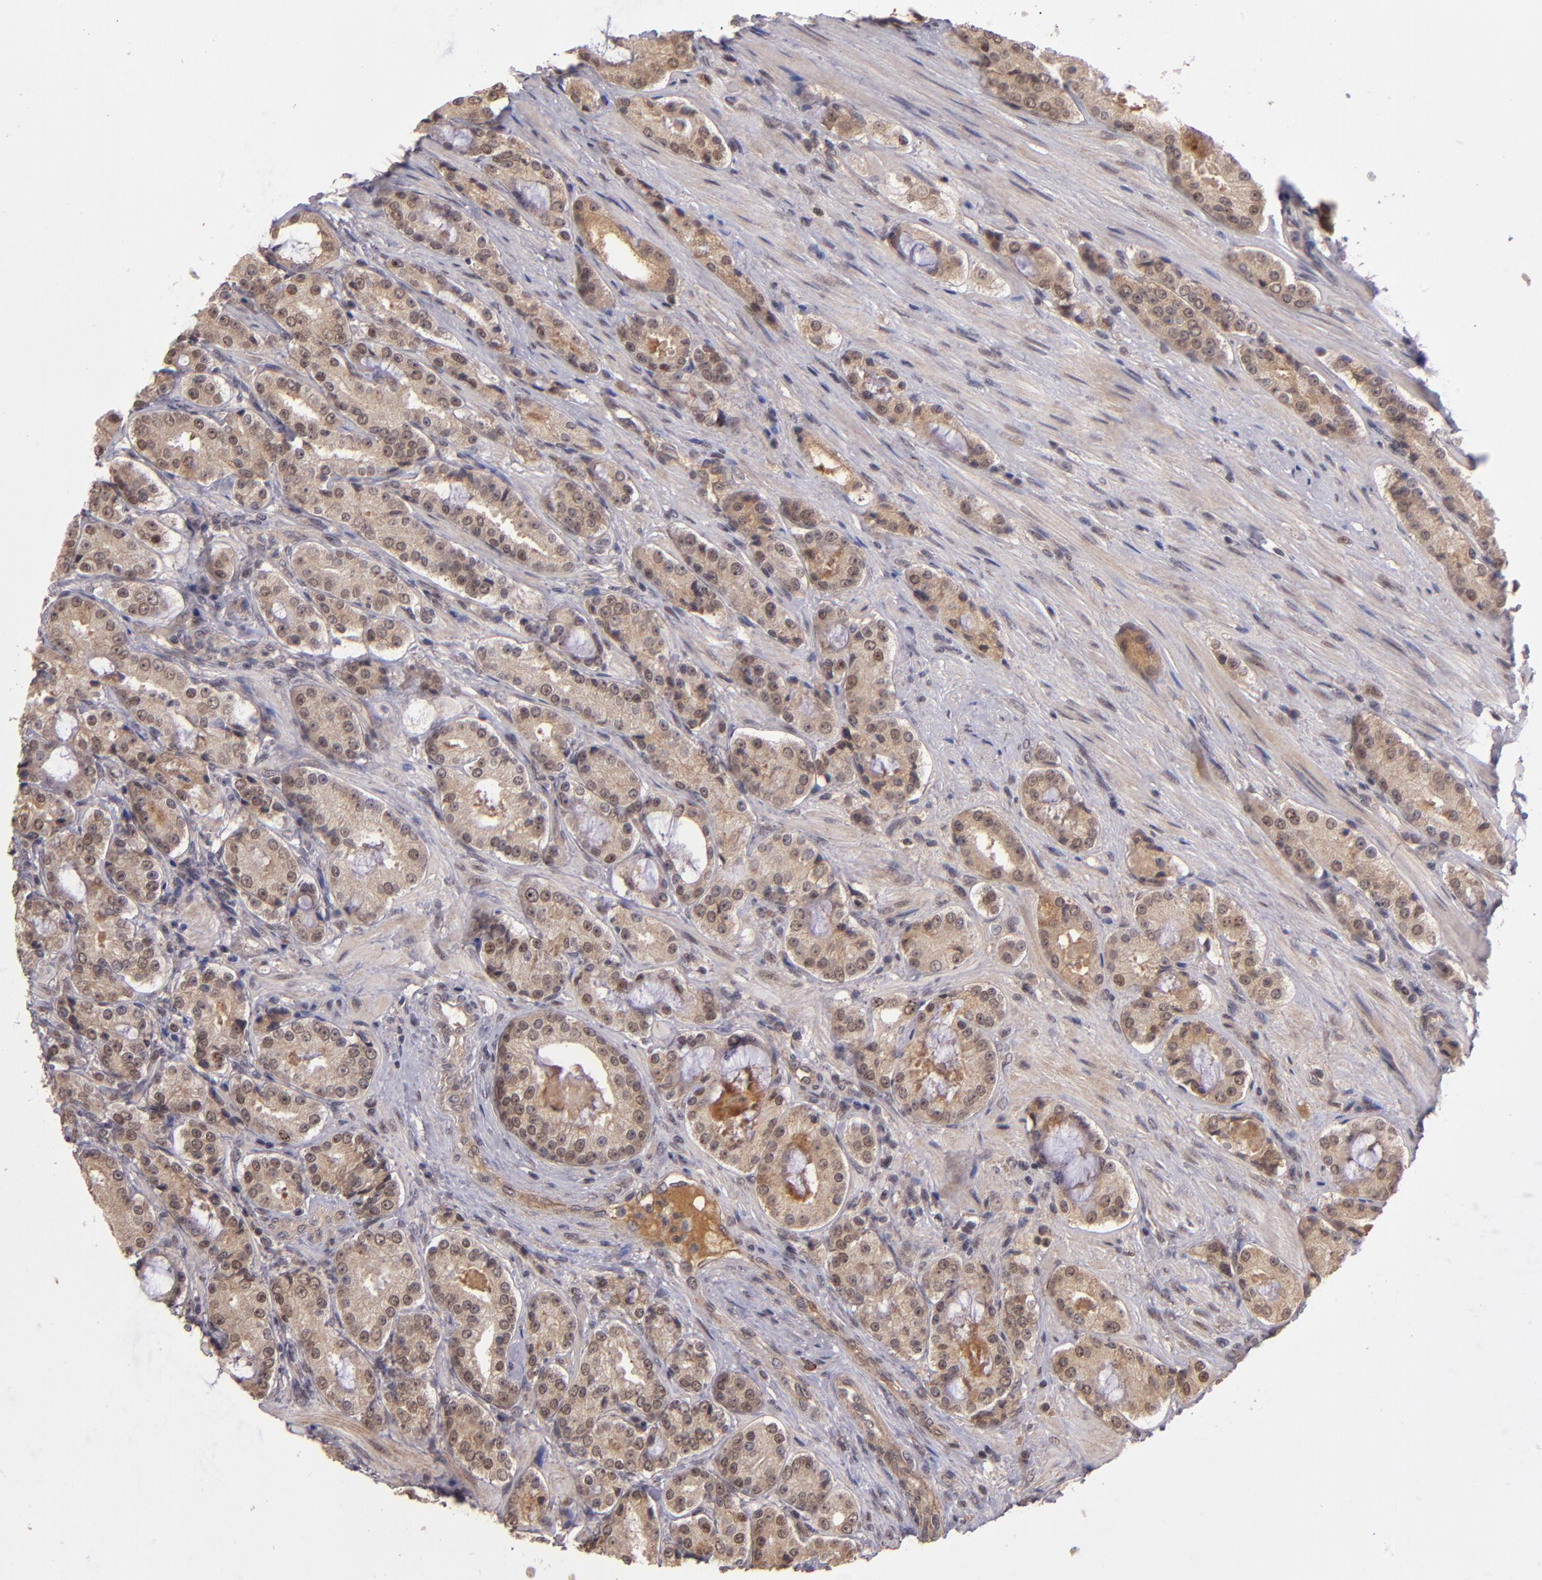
{"staining": {"intensity": "weak", "quantity": ">75%", "location": "cytoplasmic/membranous,nuclear"}, "tissue": "prostate cancer", "cell_type": "Tumor cells", "image_type": "cancer", "snomed": [{"axis": "morphology", "description": "Adenocarcinoma, High grade"}, {"axis": "topography", "description": "Prostate"}], "caption": "This photomicrograph displays prostate cancer stained with immunohistochemistry to label a protein in brown. The cytoplasmic/membranous and nuclear of tumor cells show weak positivity for the protein. Nuclei are counter-stained blue.", "gene": "ABHD12B", "patient": {"sex": "male", "age": 72}}